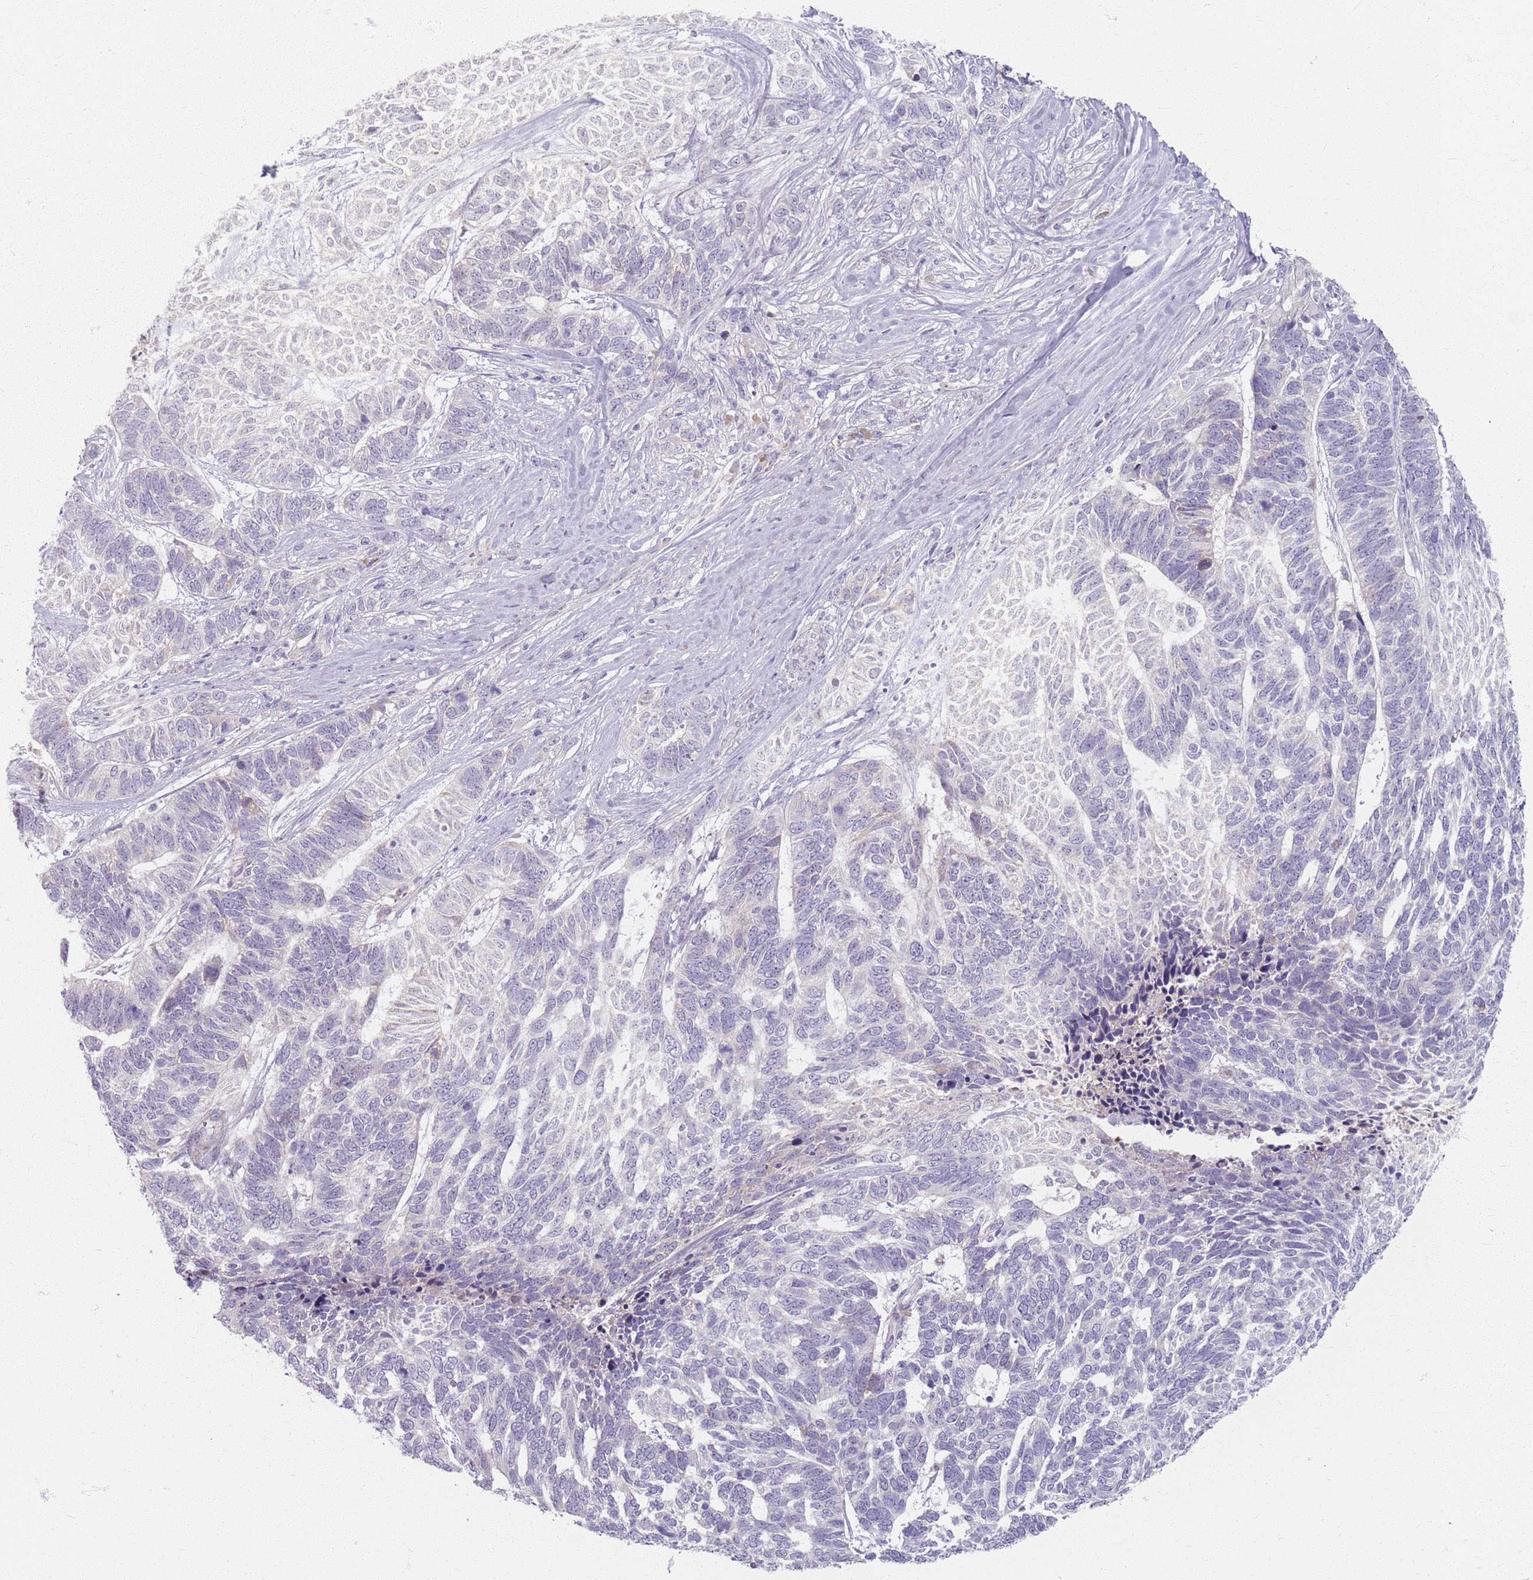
{"staining": {"intensity": "negative", "quantity": "none", "location": "none"}, "tissue": "skin cancer", "cell_type": "Tumor cells", "image_type": "cancer", "snomed": [{"axis": "morphology", "description": "Basal cell carcinoma"}, {"axis": "topography", "description": "Skin"}], "caption": "The photomicrograph shows no significant expression in tumor cells of skin cancer.", "gene": "CRIPT", "patient": {"sex": "female", "age": 65}}